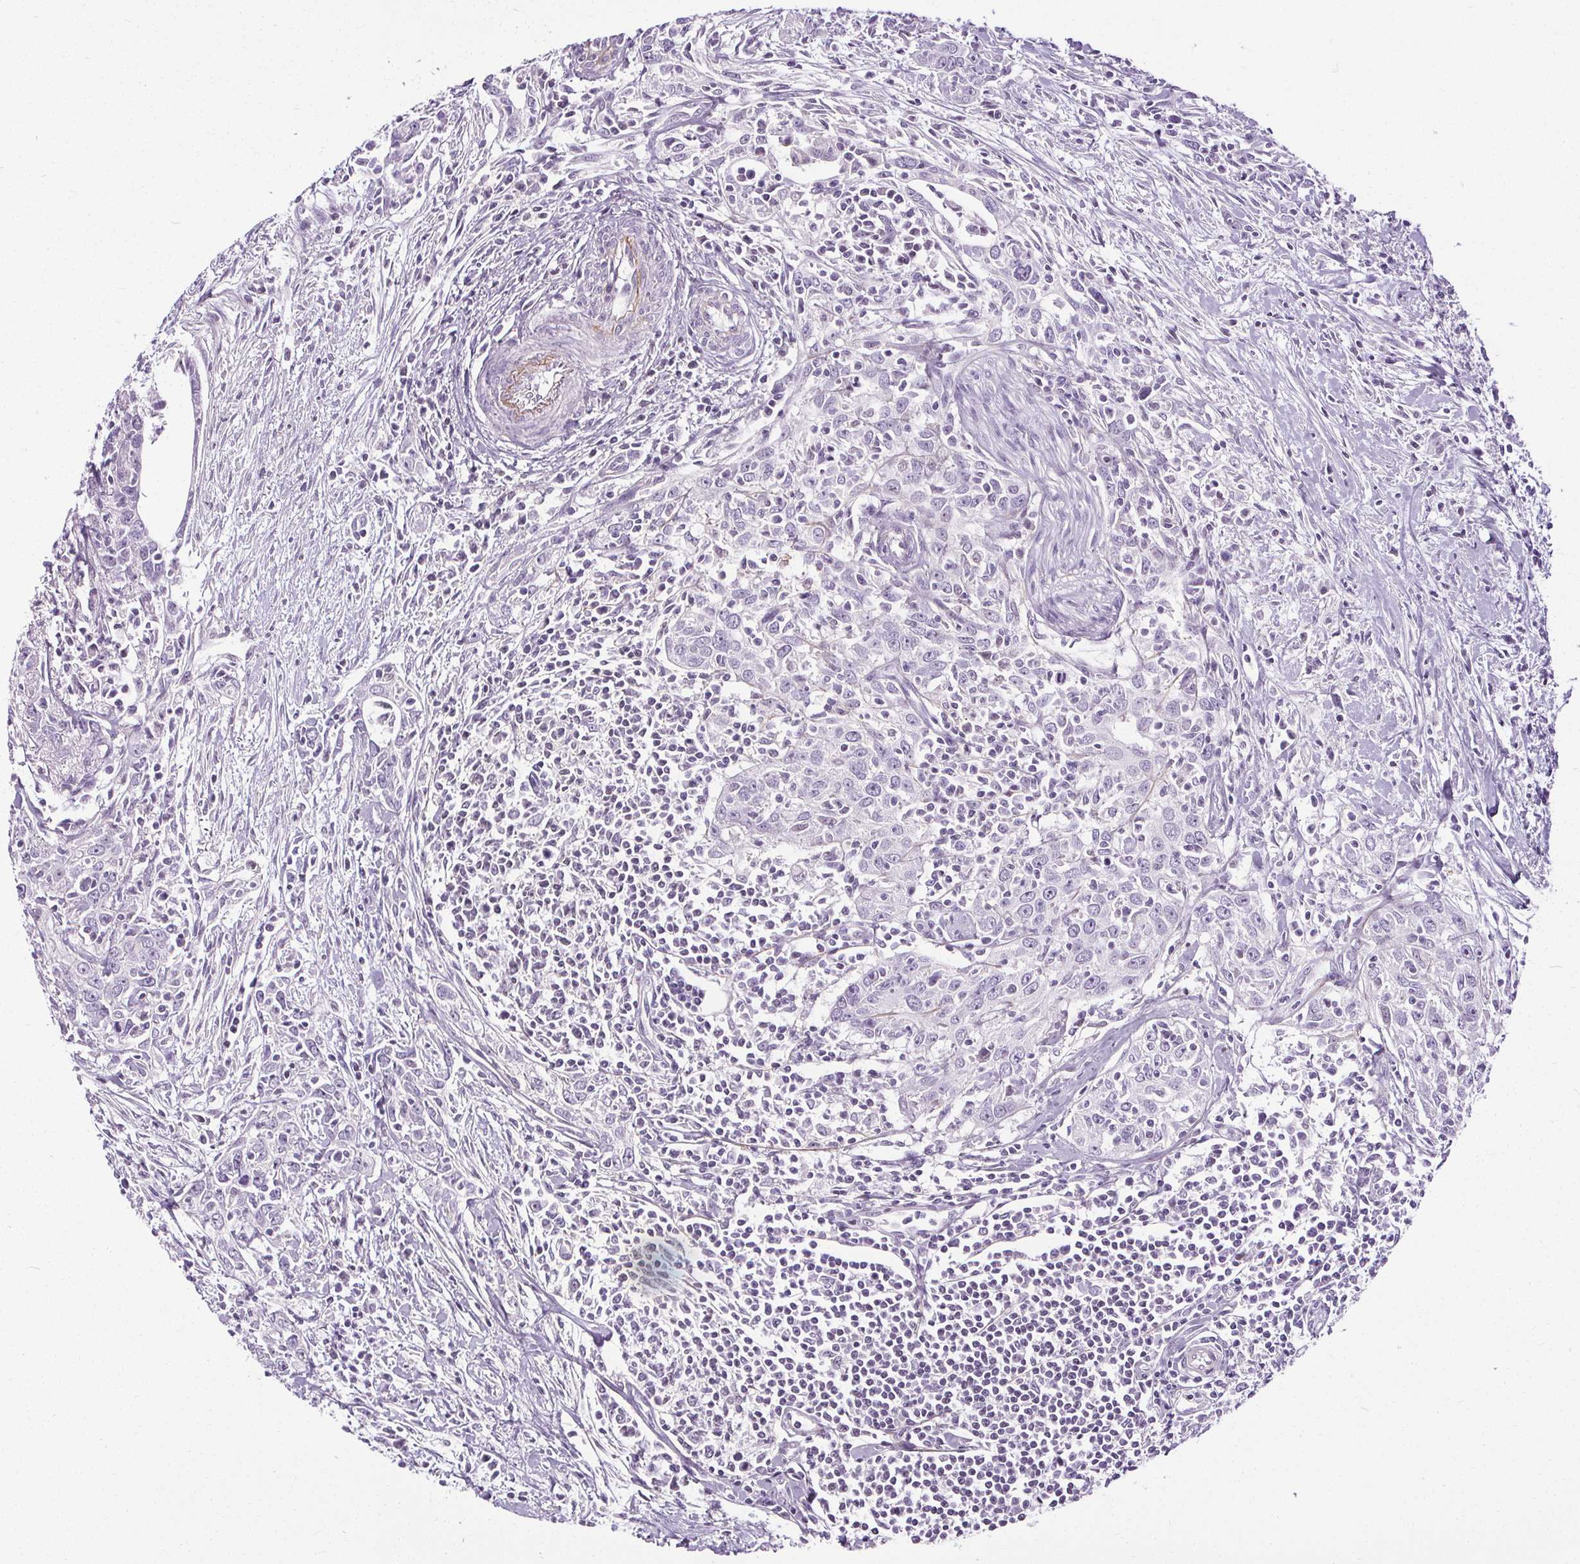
{"staining": {"intensity": "negative", "quantity": "none", "location": "none"}, "tissue": "urothelial cancer", "cell_type": "Tumor cells", "image_type": "cancer", "snomed": [{"axis": "morphology", "description": "Urothelial carcinoma, High grade"}, {"axis": "topography", "description": "Urinary bladder"}], "caption": "A high-resolution histopathology image shows IHC staining of urothelial carcinoma (high-grade), which exhibits no significant expression in tumor cells. Nuclei are stained in blue.", "gene": "TMEM240", "patient": {"sex": "male", "age": 83}}